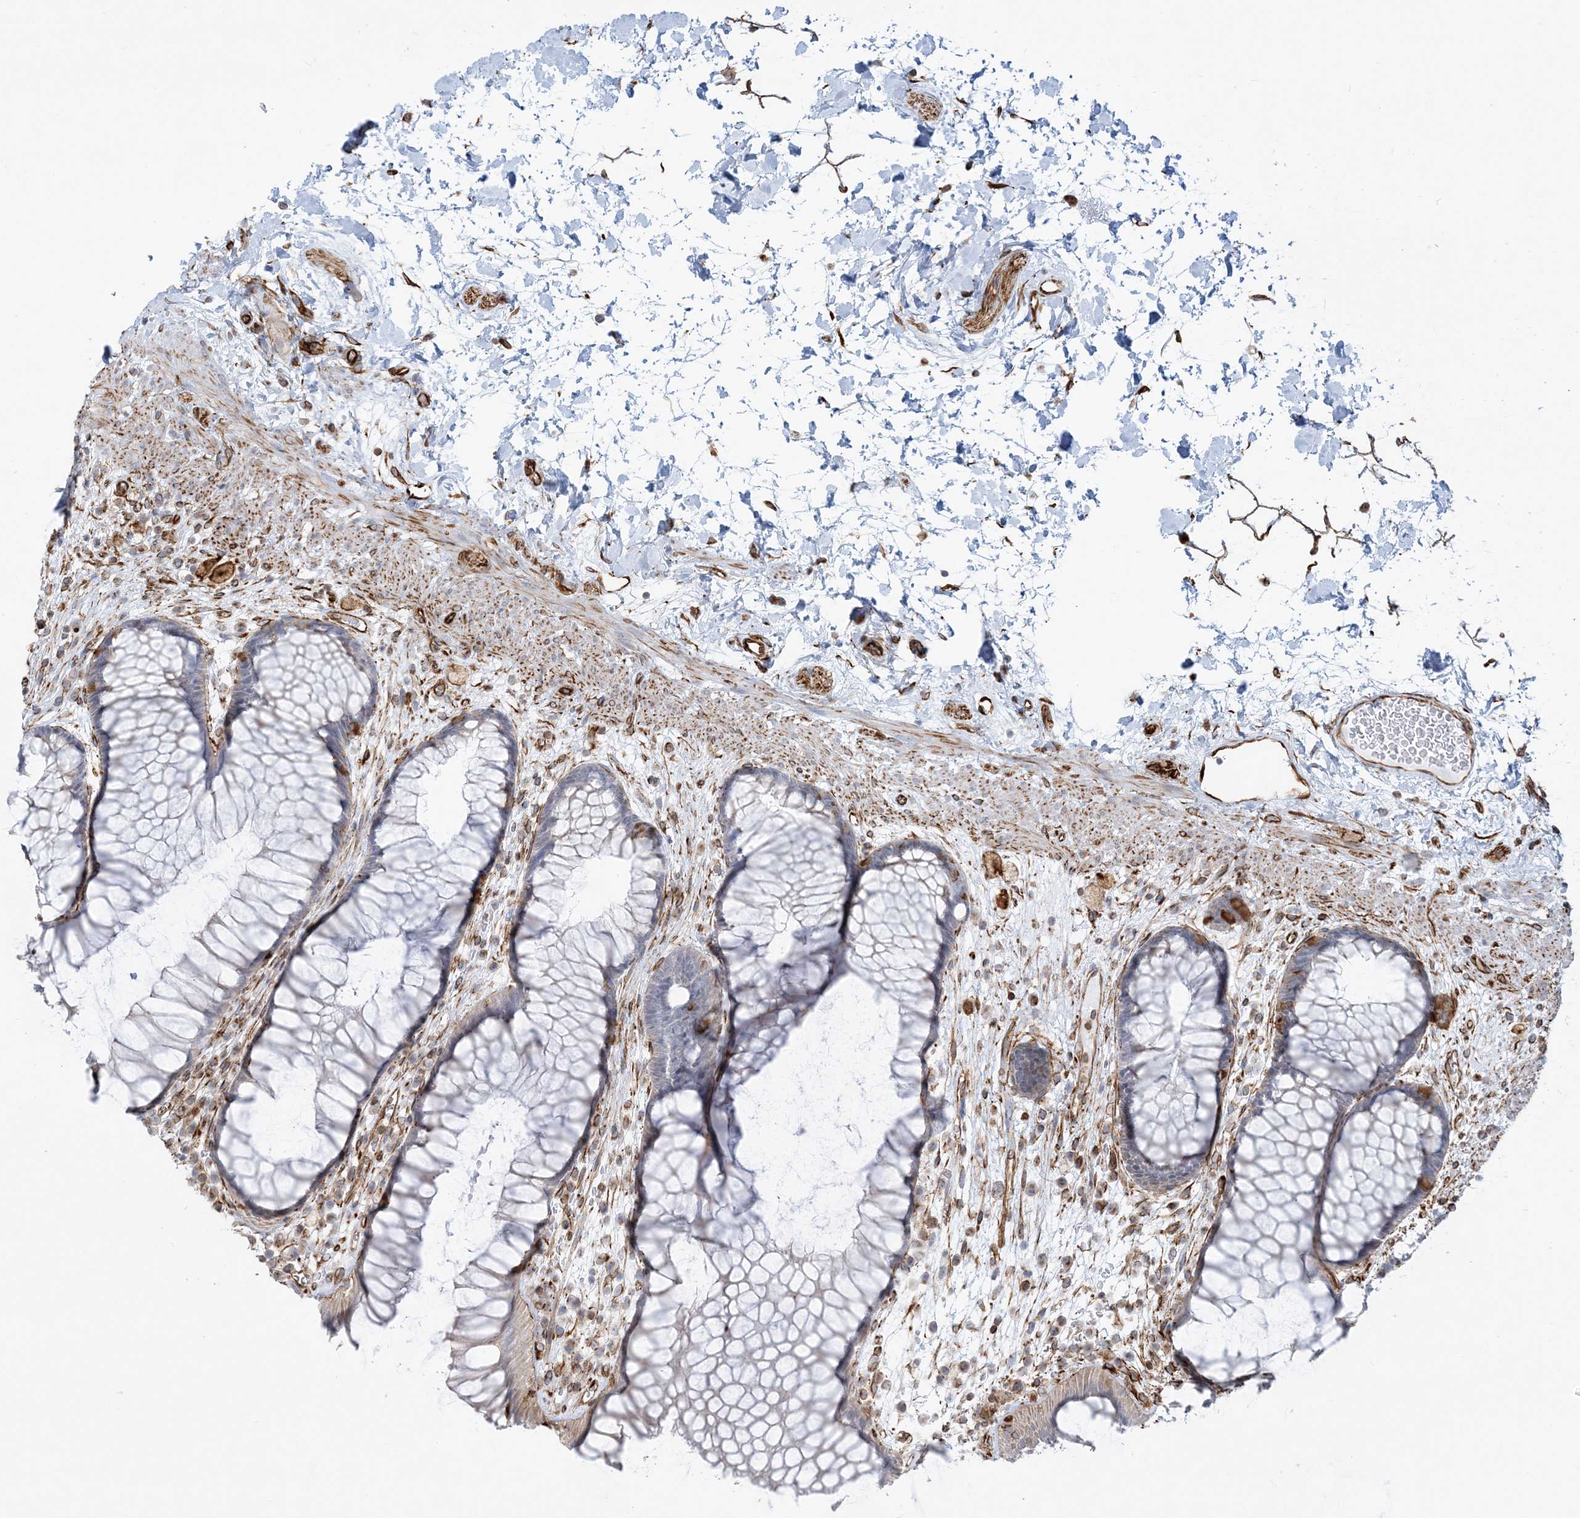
{"staining": {"intensity": "negative", "quantity": "none", "location": "none"}, "tissue": "rectum", "cell_type": "Glandular cells", "image_type": "normal", "snomed": [{"axis": "morphology", "description": "Normal tissue, NOS"}, {"axis": "topography", "description": "Rectum"}], "caption": "Human rectum stained for a protein using immunohistochemistry displays no expression in glandular cells.", "gene": "SCLT1", "patient": {"sex": "male", "age": 51}}